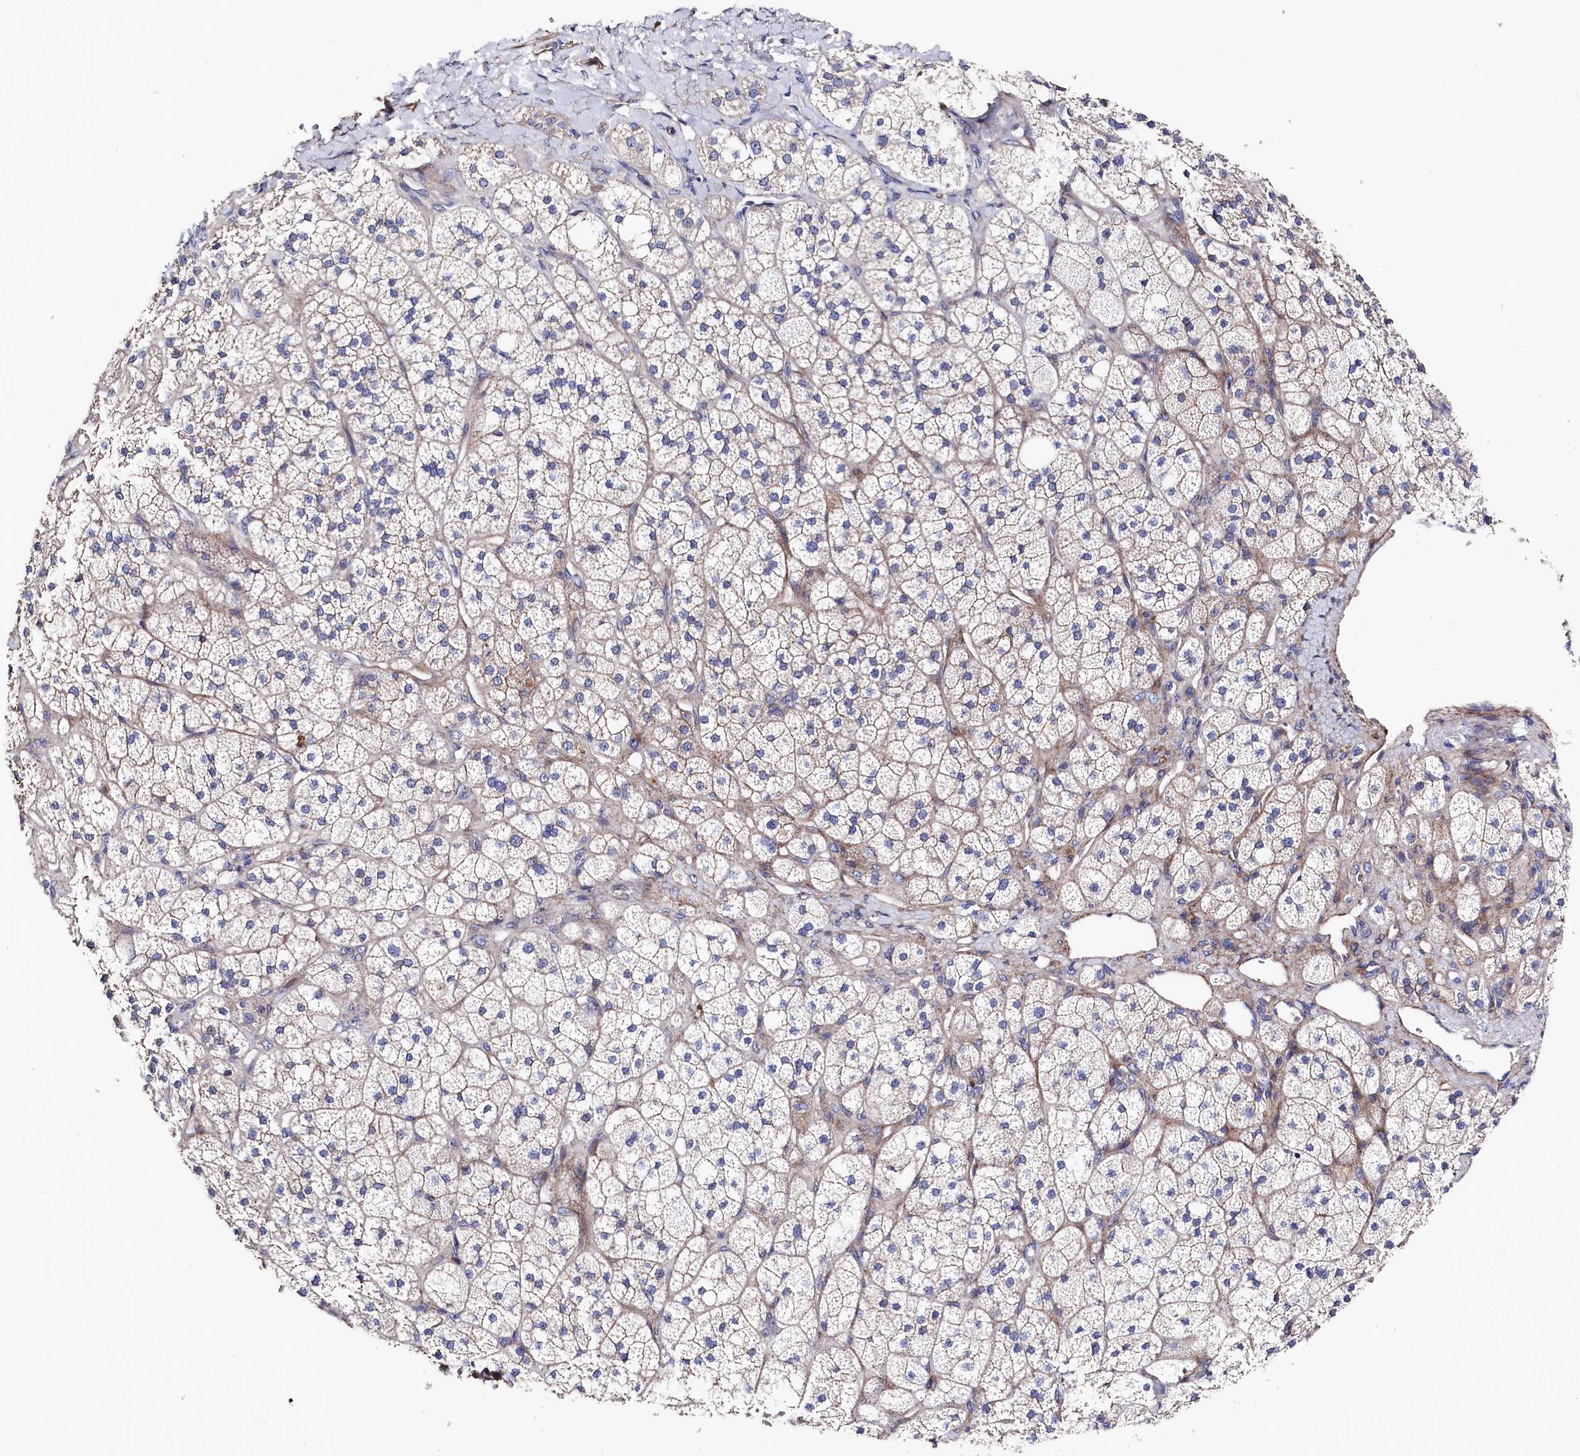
{"staining": {"intensity": "moderate", "quantity": "<25%", "location": "cytoplasmic/membranous"}, "tissue": "adrenal gland", "cell_type": "Glandular cells", "image_type": "normal", "snomed": [{"axis": "morphology", "description": "Normal tissue, NOS"}, {"axis": "topography", "description": "Adrenal gland"}], "caption": "IHC of benign human adrenal gland reveals low levels of moderate cytoplasmic/membranous staining in approximately <25% of glandular cells. The protein is stained brown, and the nuclei are stained in blue (DAB (3,3'-diaminobenzidine) IHC with brightfield microscopy, high magnification).", "gene": "WNT8A", "patient": {"sex": "male", "age": 61}}